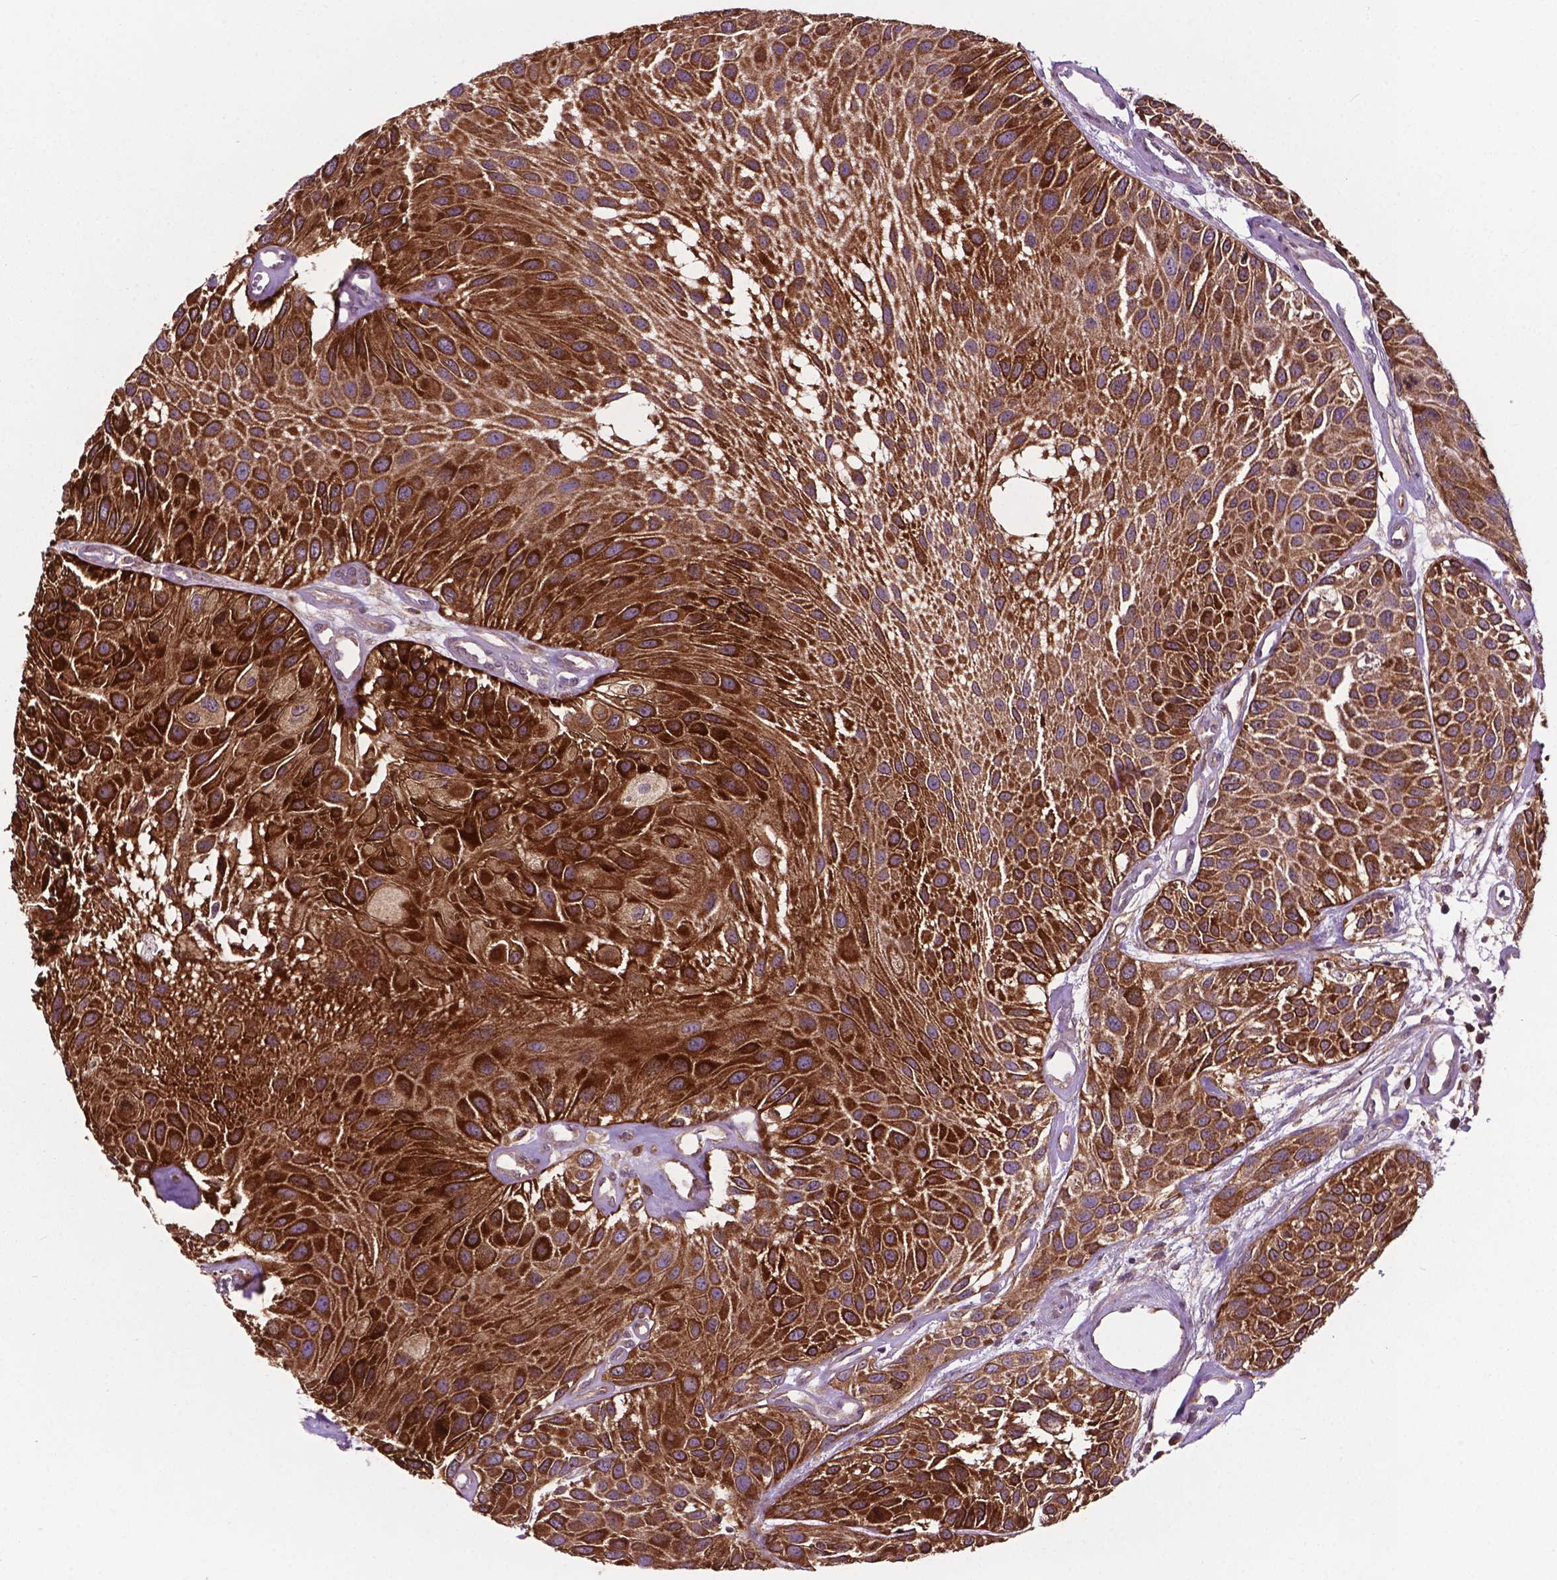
{"staining": {"intensity": "strong", "quantity": ">75%", "location": "cytoplasmic/membranous"}, "tissue": "urothelial cancer", "cell_type": "Tumor cells", "image_type": "cancer", "snomed": [{"axis": "morphology", "description": "Urothelial carcinoma, Low grade"}, {"axis": "topography", "description": "Urinary bladder"}], "caption": "A brown stain labels strong cytoplasmic/membranous expression of a protein in human urothelial cancer tumor cells.", "gene": "SMAD3", "patient": {"sex": "female", "age": 87}}